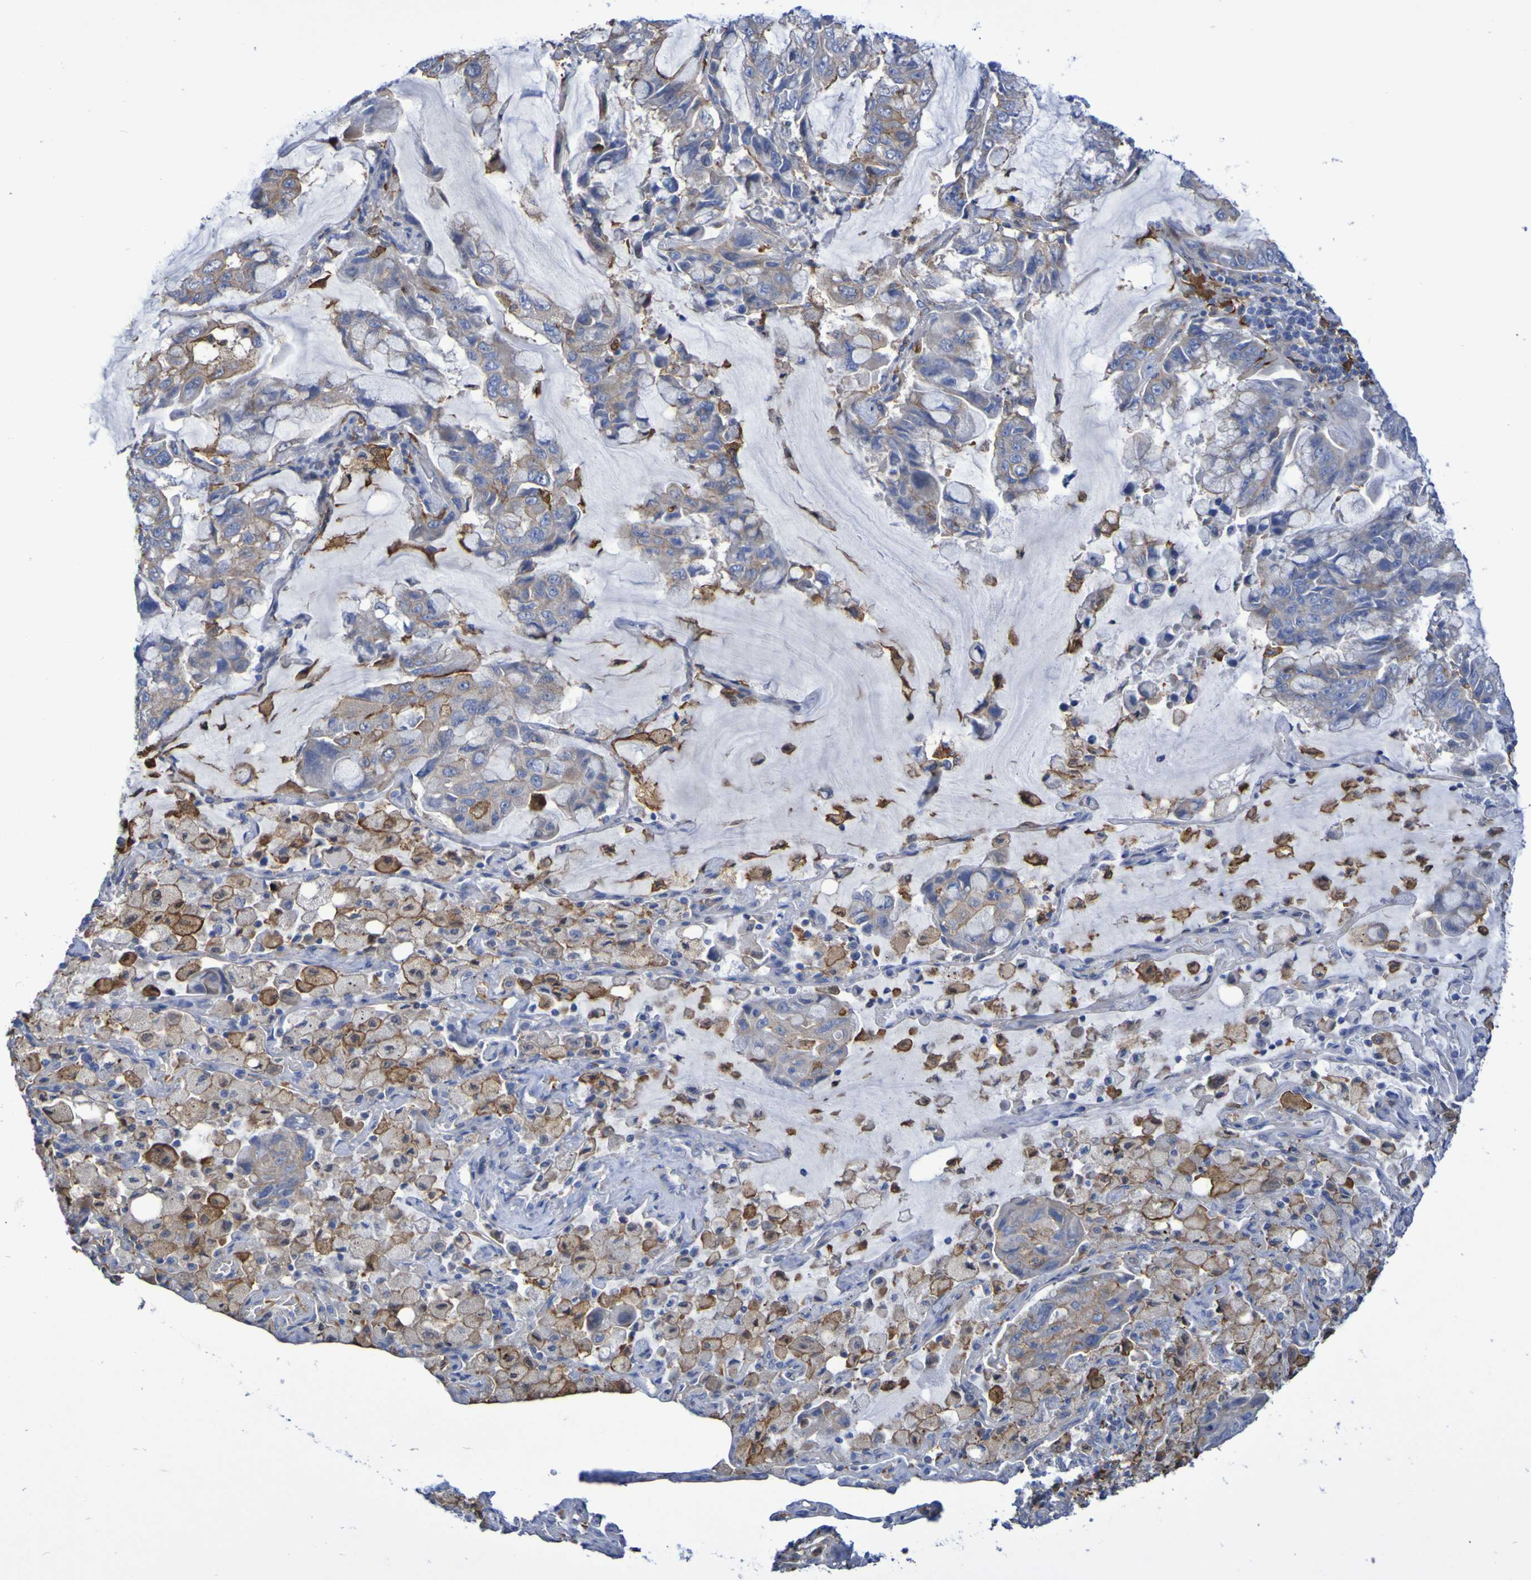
{"staining": {"intensity": "strong", "quantity": "<25%", "location": "cytoplasmic/membranous"}, "tissue": "lung cancer", "cell_type": "Tumor cells", "image_type": "cancer", "snomed": [{"axis": "morphology", "description": "Adenocarcinoma, NOS"}, {"axis": "topography", "description": "Lung"}], "caption": "Immunohistochemical staining of lung cancer displays medium levels of strong cytoplasmic/membranous protein staining in approximately <25% of tumor cells. (Stains: DAB in brown, nuclei in blue, Microscopy: brightfield microscopy at high magnification).", "gene": "SCRG1", "patient": {"sex": "male", "age": 64}}